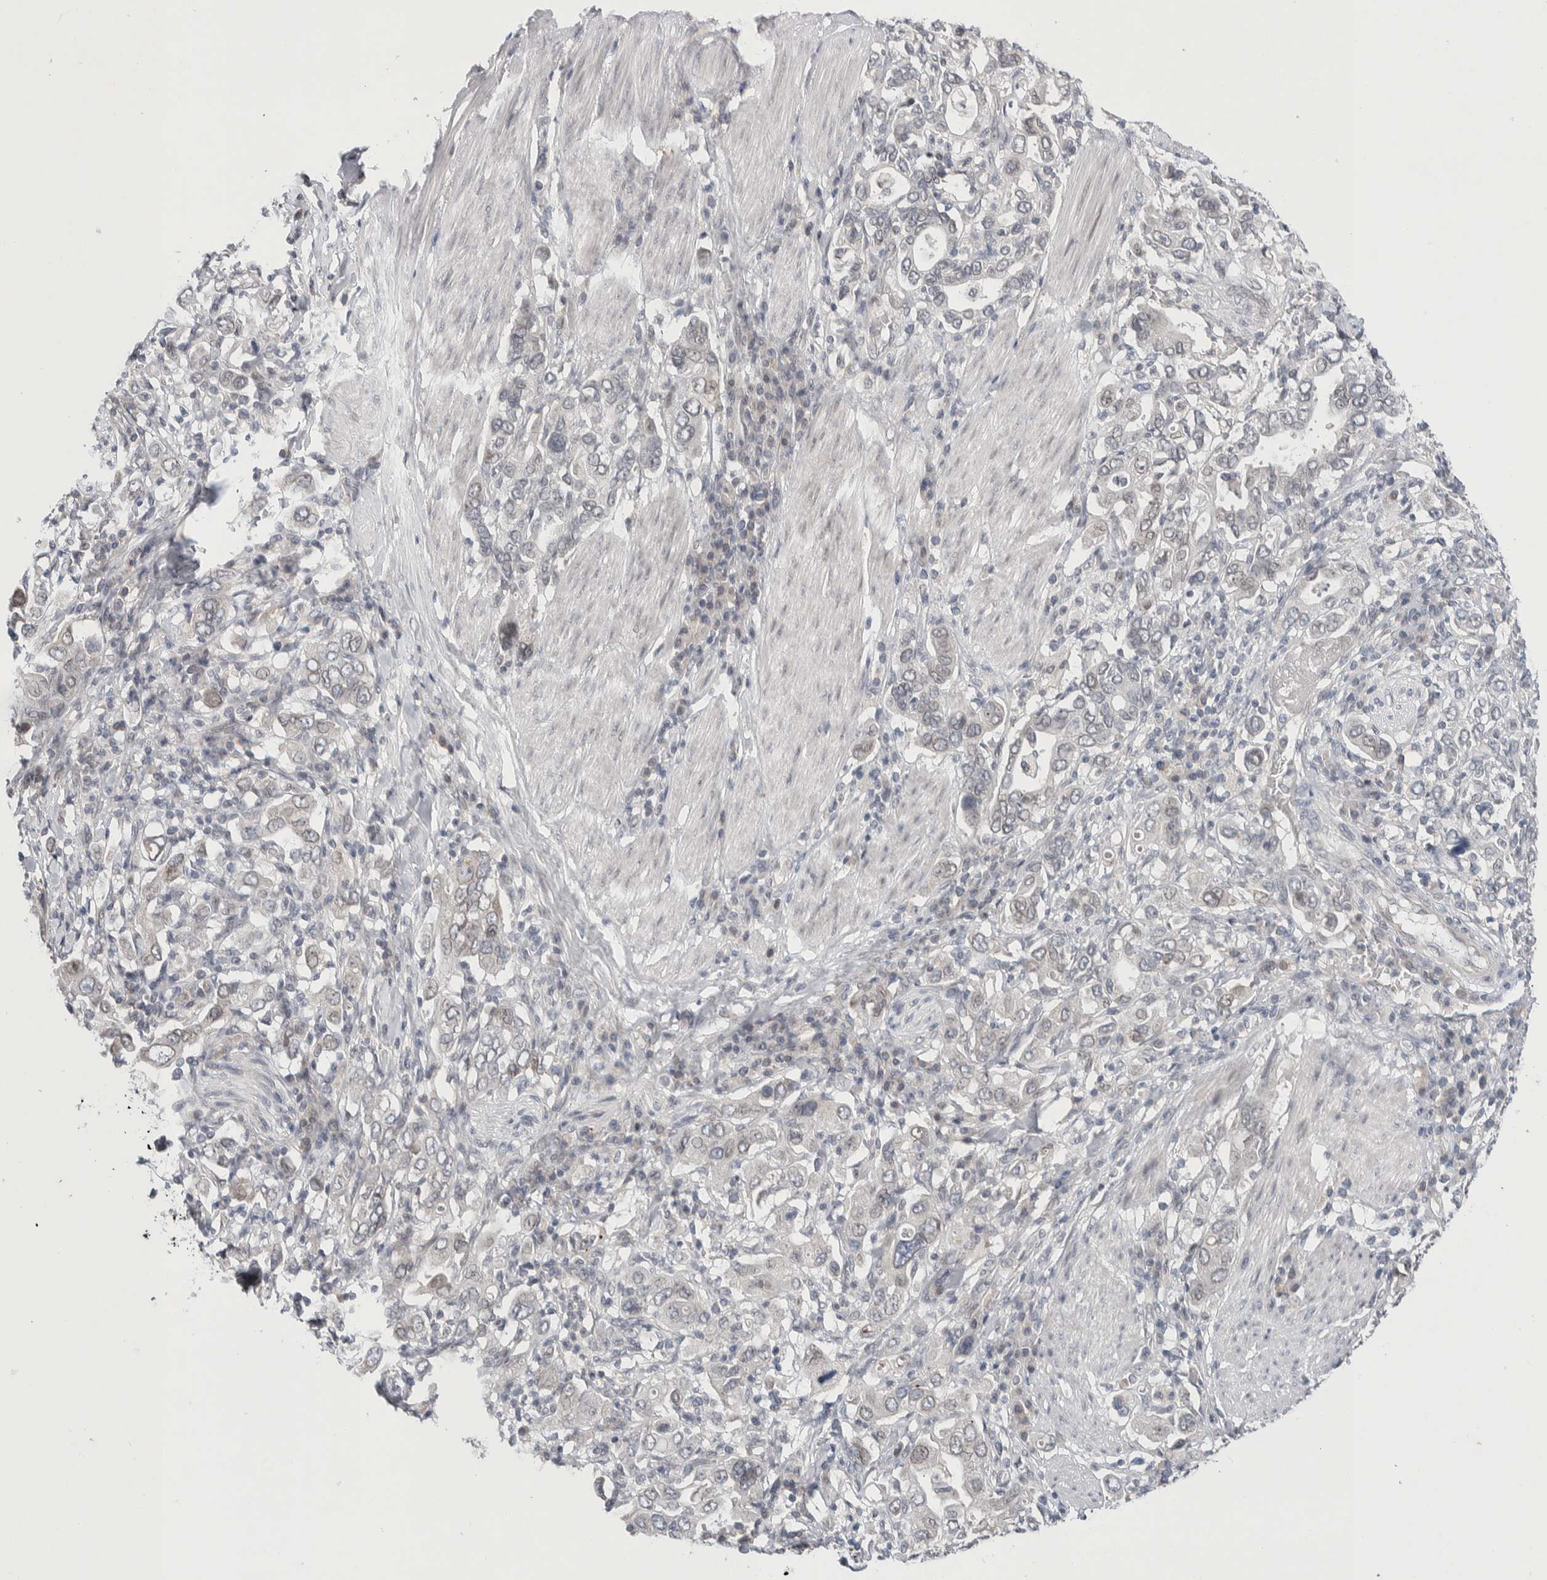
{"staining": {"intensity": "weak", "quantity": "<25%", "location": "nuclear"}, "tissue": "stomach cancer", "cell_type": "Tumor cells", "image_type": "cancer", "snomed": [{"axis": "morphology", "description": "Adenocarcinoma, NOS"}, {"axis": "topography", "description": "Stomach, upper"}], "caption": "Human stomach cancer (adenocarcinoma) stained for a protein using IHC demonstrates no expression in tumor cells.", "gene": "CRAT", "patient": {"sex": "male", "age": 62}}